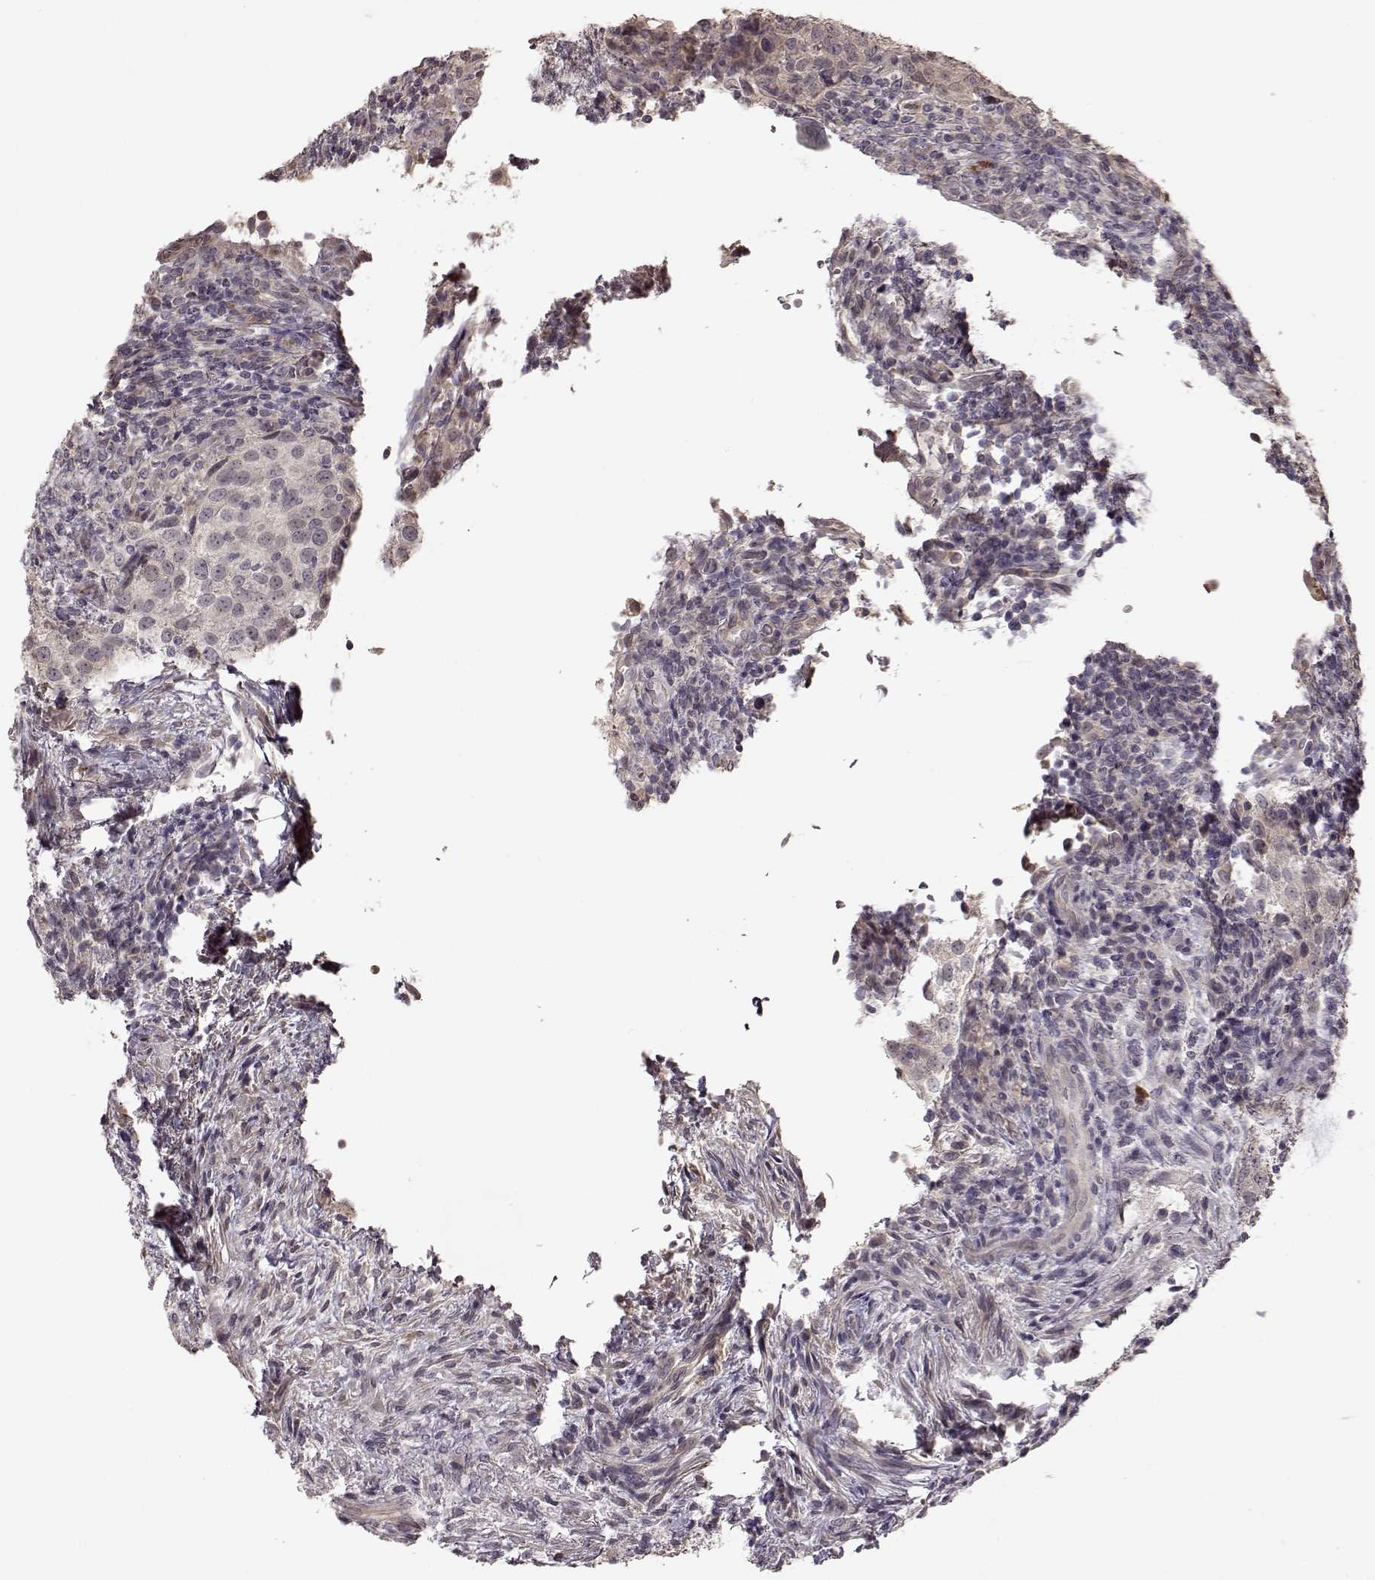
{"staining": {"intensity": "negative", "quantity": "none", "location": "none"}, "tissue": "urothelial cancer", "cell_type": "Tumor cells", "image_type": "cancer", "snomed": [{"axis": "morphology", "description": "Urothelial carcinoma, High grade"}, {"axis": "topography", "description": "Urinary bladder"}], "caption": "The immunohistochemistry micrograph has no significant positivity in tumor cells of urothelial cancer tissue.", "gene": "CRB1", "patient": {"sex": "female", "age": 78}}